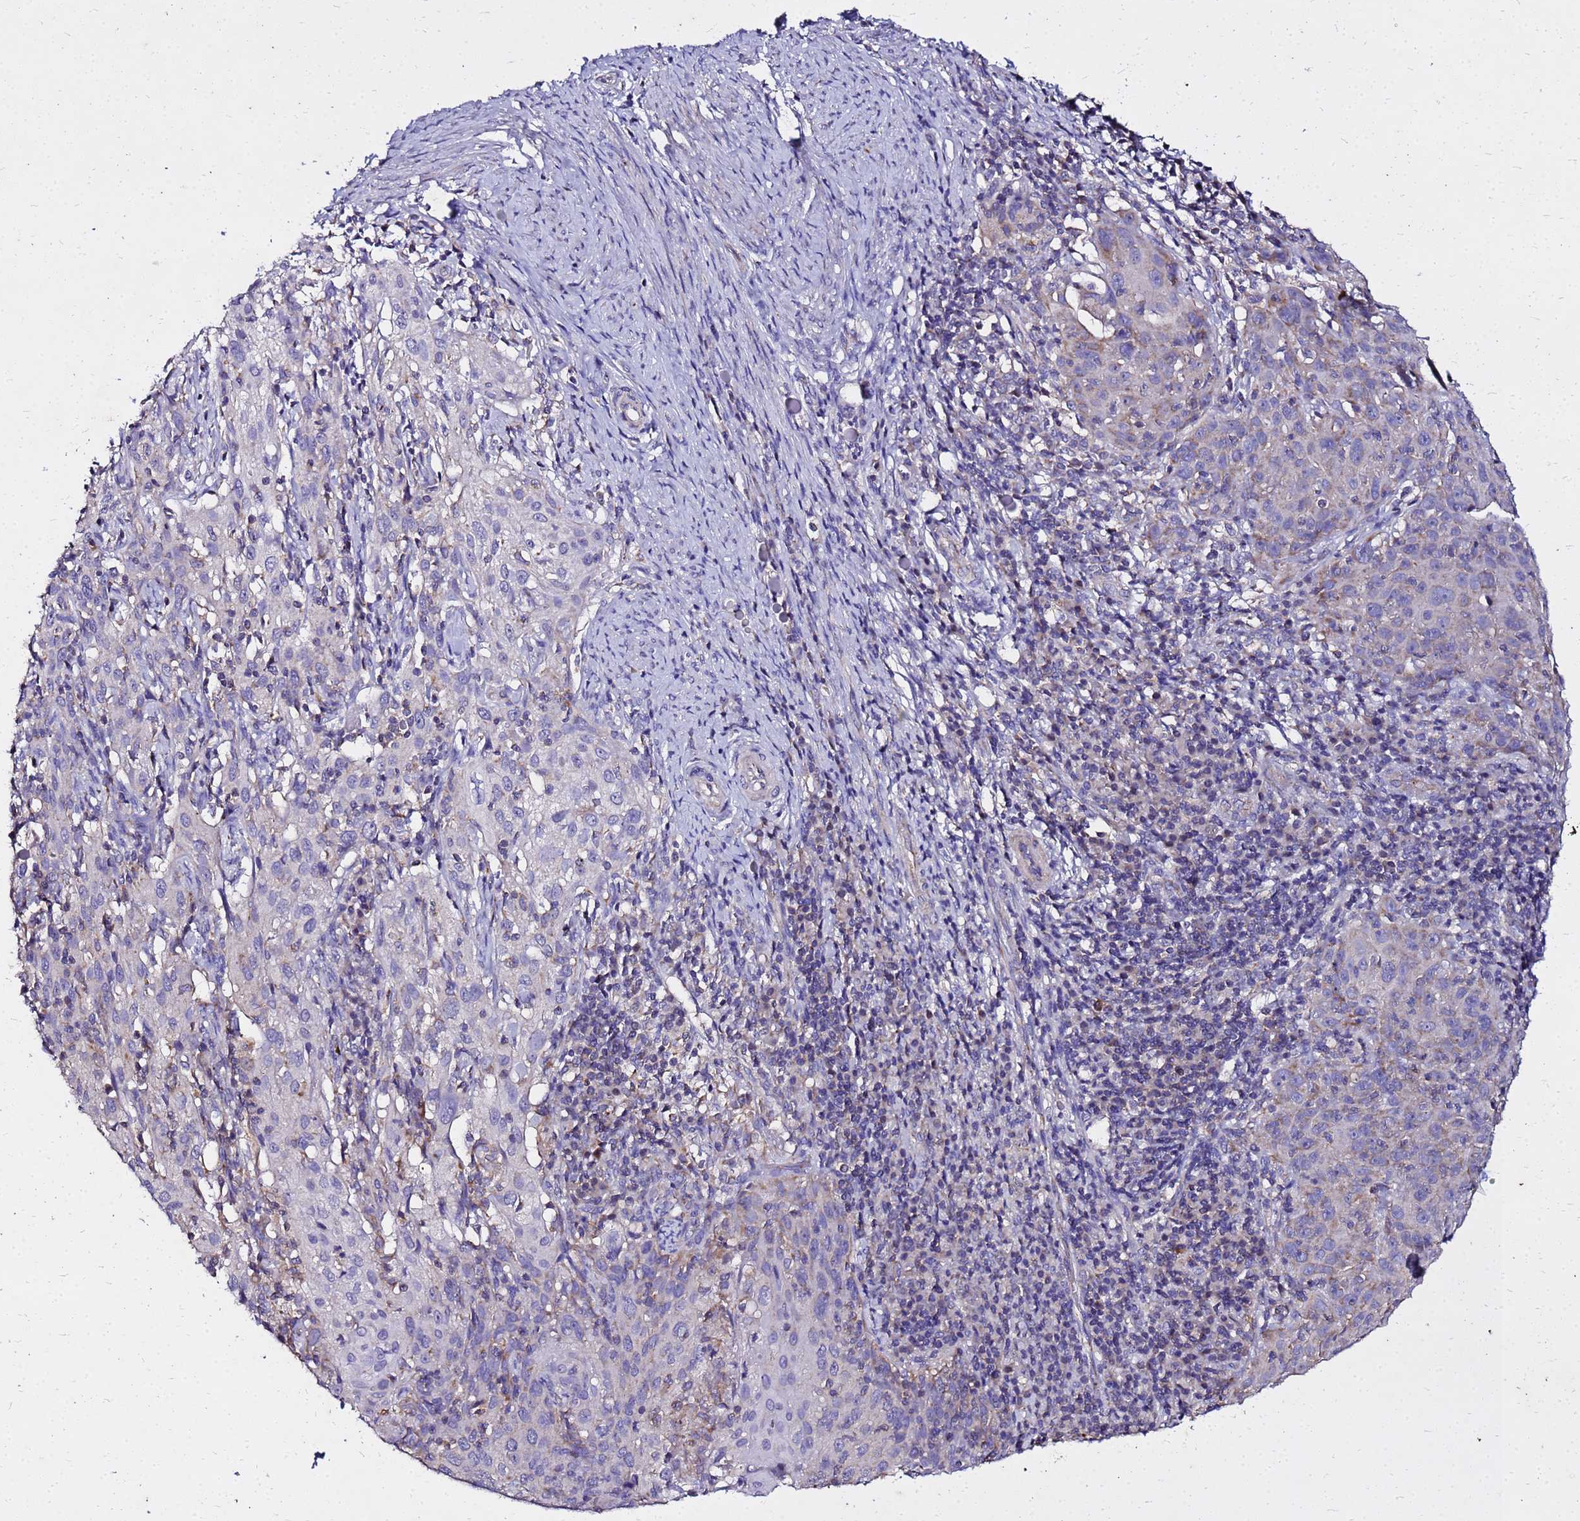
{"staining": {"intensity": "weak", "quantity": "<25%", "location": "cytoplasmic/membranous"}, "tissue": "cervical cancer", "cell_type": "Tumor cells", "image_type": "cancer", "snomed": [{"axis": "morphology", "description": "Squamous cell carcinoma, NOS"}, {"axis": "topography", "description": "Cervix"}], "caption": "Histopathology image shows no protein positivity in tumor cells of squamous cell carcinoma (cervical) tissue.", "gene": "COX14", "patient": {"sex": "female", "age": 50}}